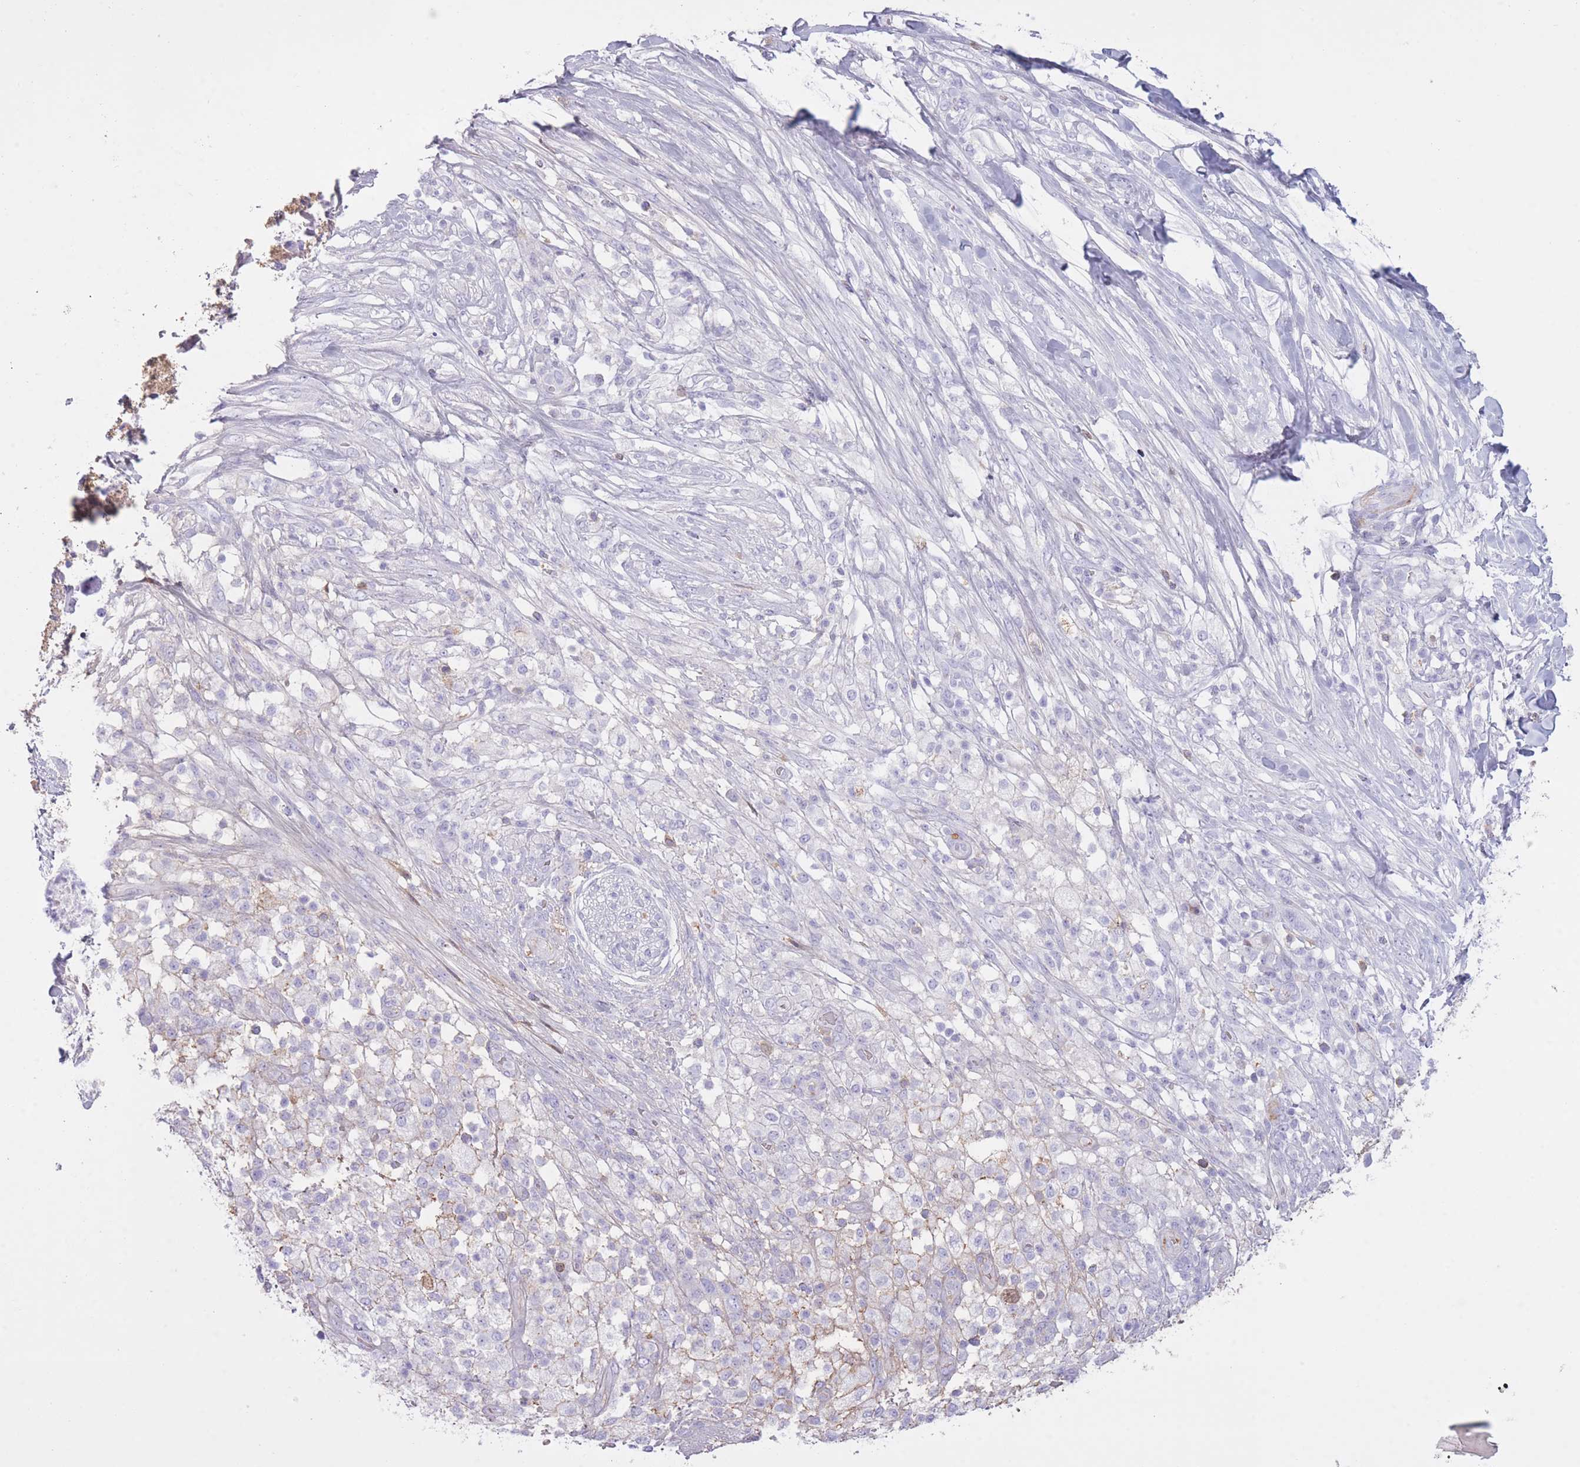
{"staining": {"intensity": "negative", "quantity": "none", "location": "none"}, "tissue": "pancreatic cancer", "cell_type": "Tumor cells", "image_type": "cancer", "snomed": [{"axis": "morphology", "description": "Adenocarcinoma, NOS"}, {"axis": "topography", "description": "Pancreas"}], "caption": "Tumor cells are negative for brown protein staining in pancreatic adenocarcinoma.", "gene": "AP3S2", "patient": {"sex": "female", "age": 72}}